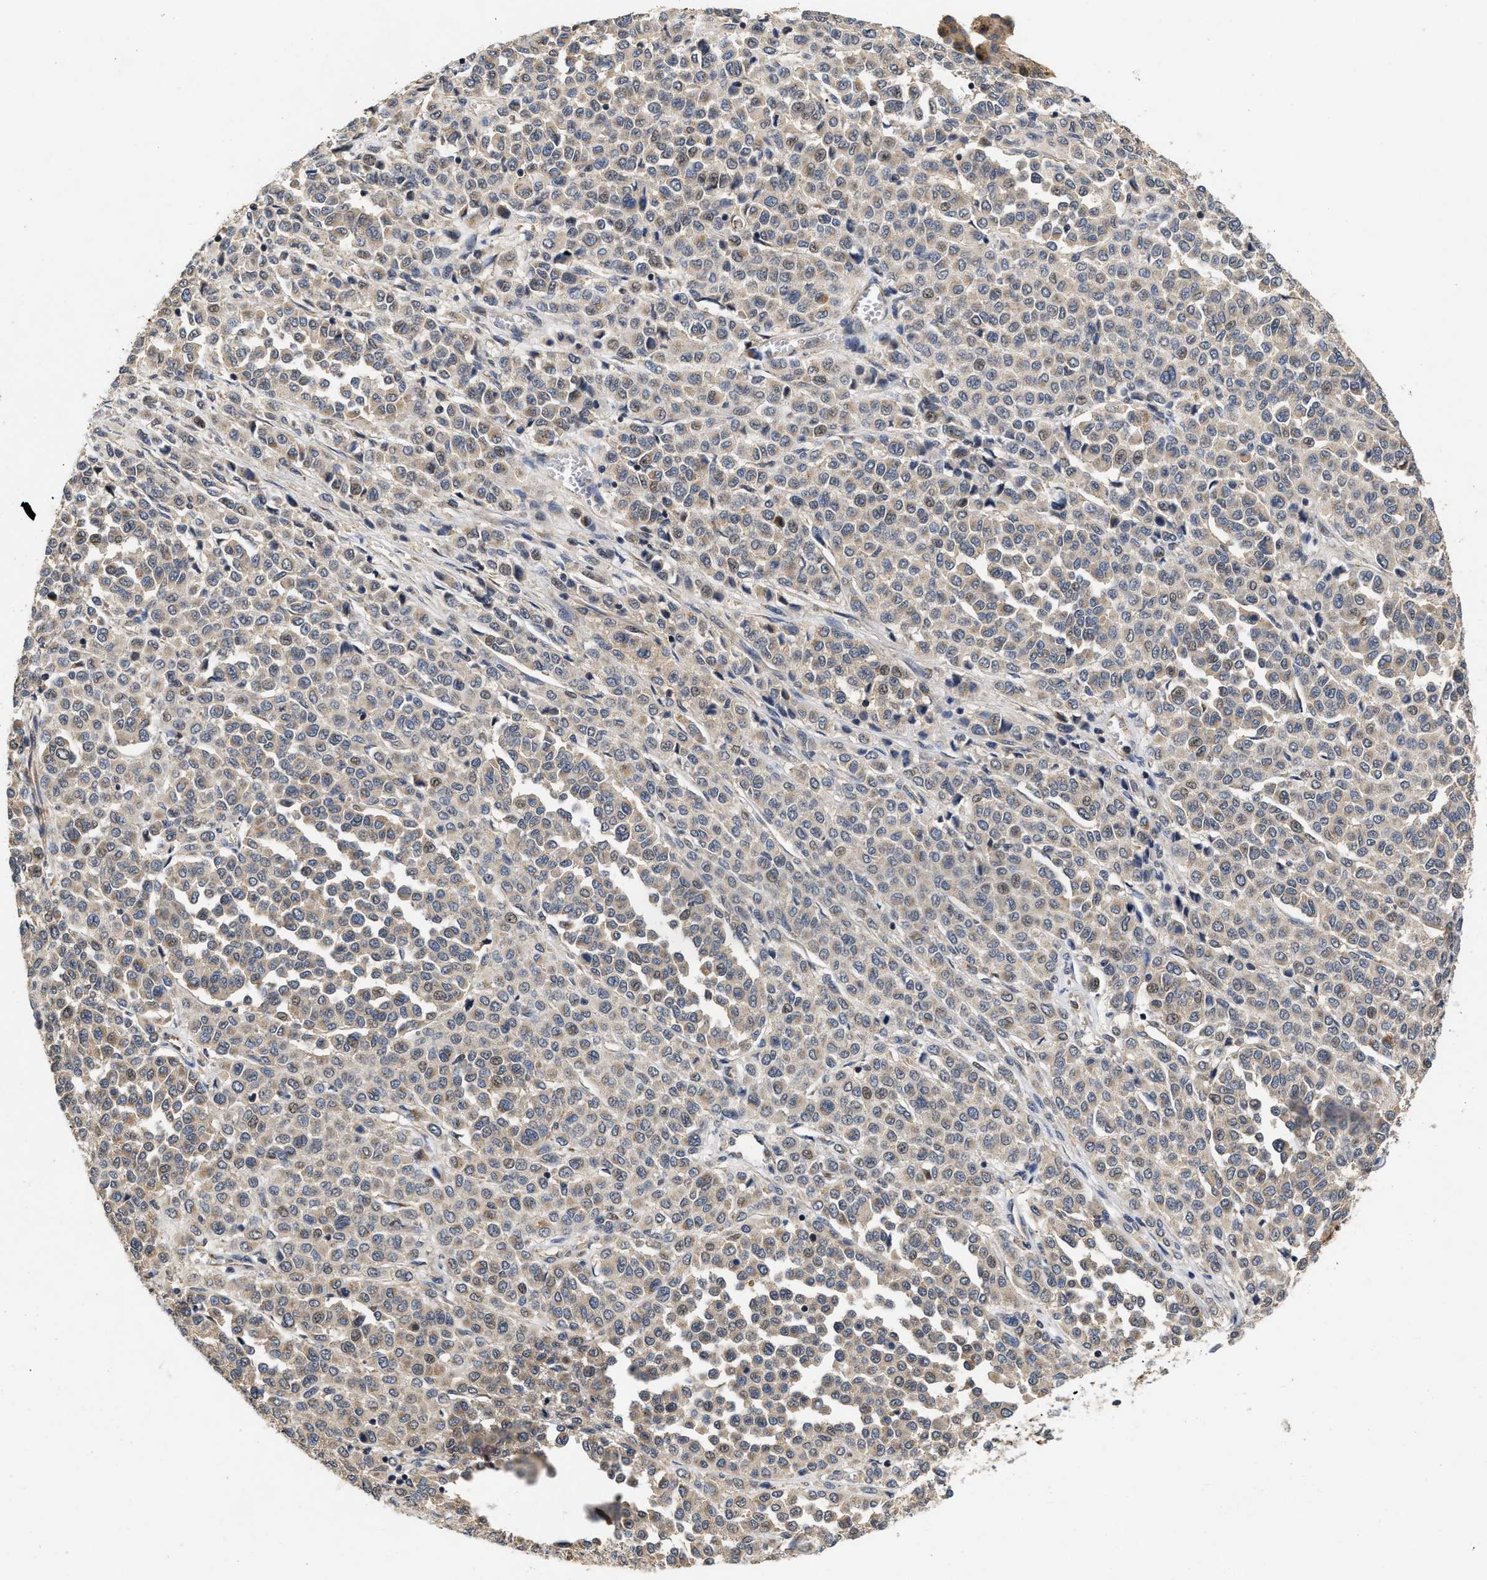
{"staining": {"intensity": "weak", "quantity": "25%-75%", "location": "cytoplasmic/membranous"}, "tissue": "melanoma", "cell_type": "Tumor cells", "image_type": "cancer", "snomed": [{"axis": "morphology", "description": "Malignant melanoma, Metastatic site"}, {"axis": "topography", "description": "Pancreas"}], "caption": "Protein expression analysis of human malignant melanoma (metastatic site) reveals weak cytoplasmic/membranous staining in about 25%-75% of tumor cells. (DAB (3,3'-diaminobenzidine) = brown stain, brightfield microscopy at high magnification).", "gene": "SCYL2", "patient": {"sex": "female", "age": 30}}